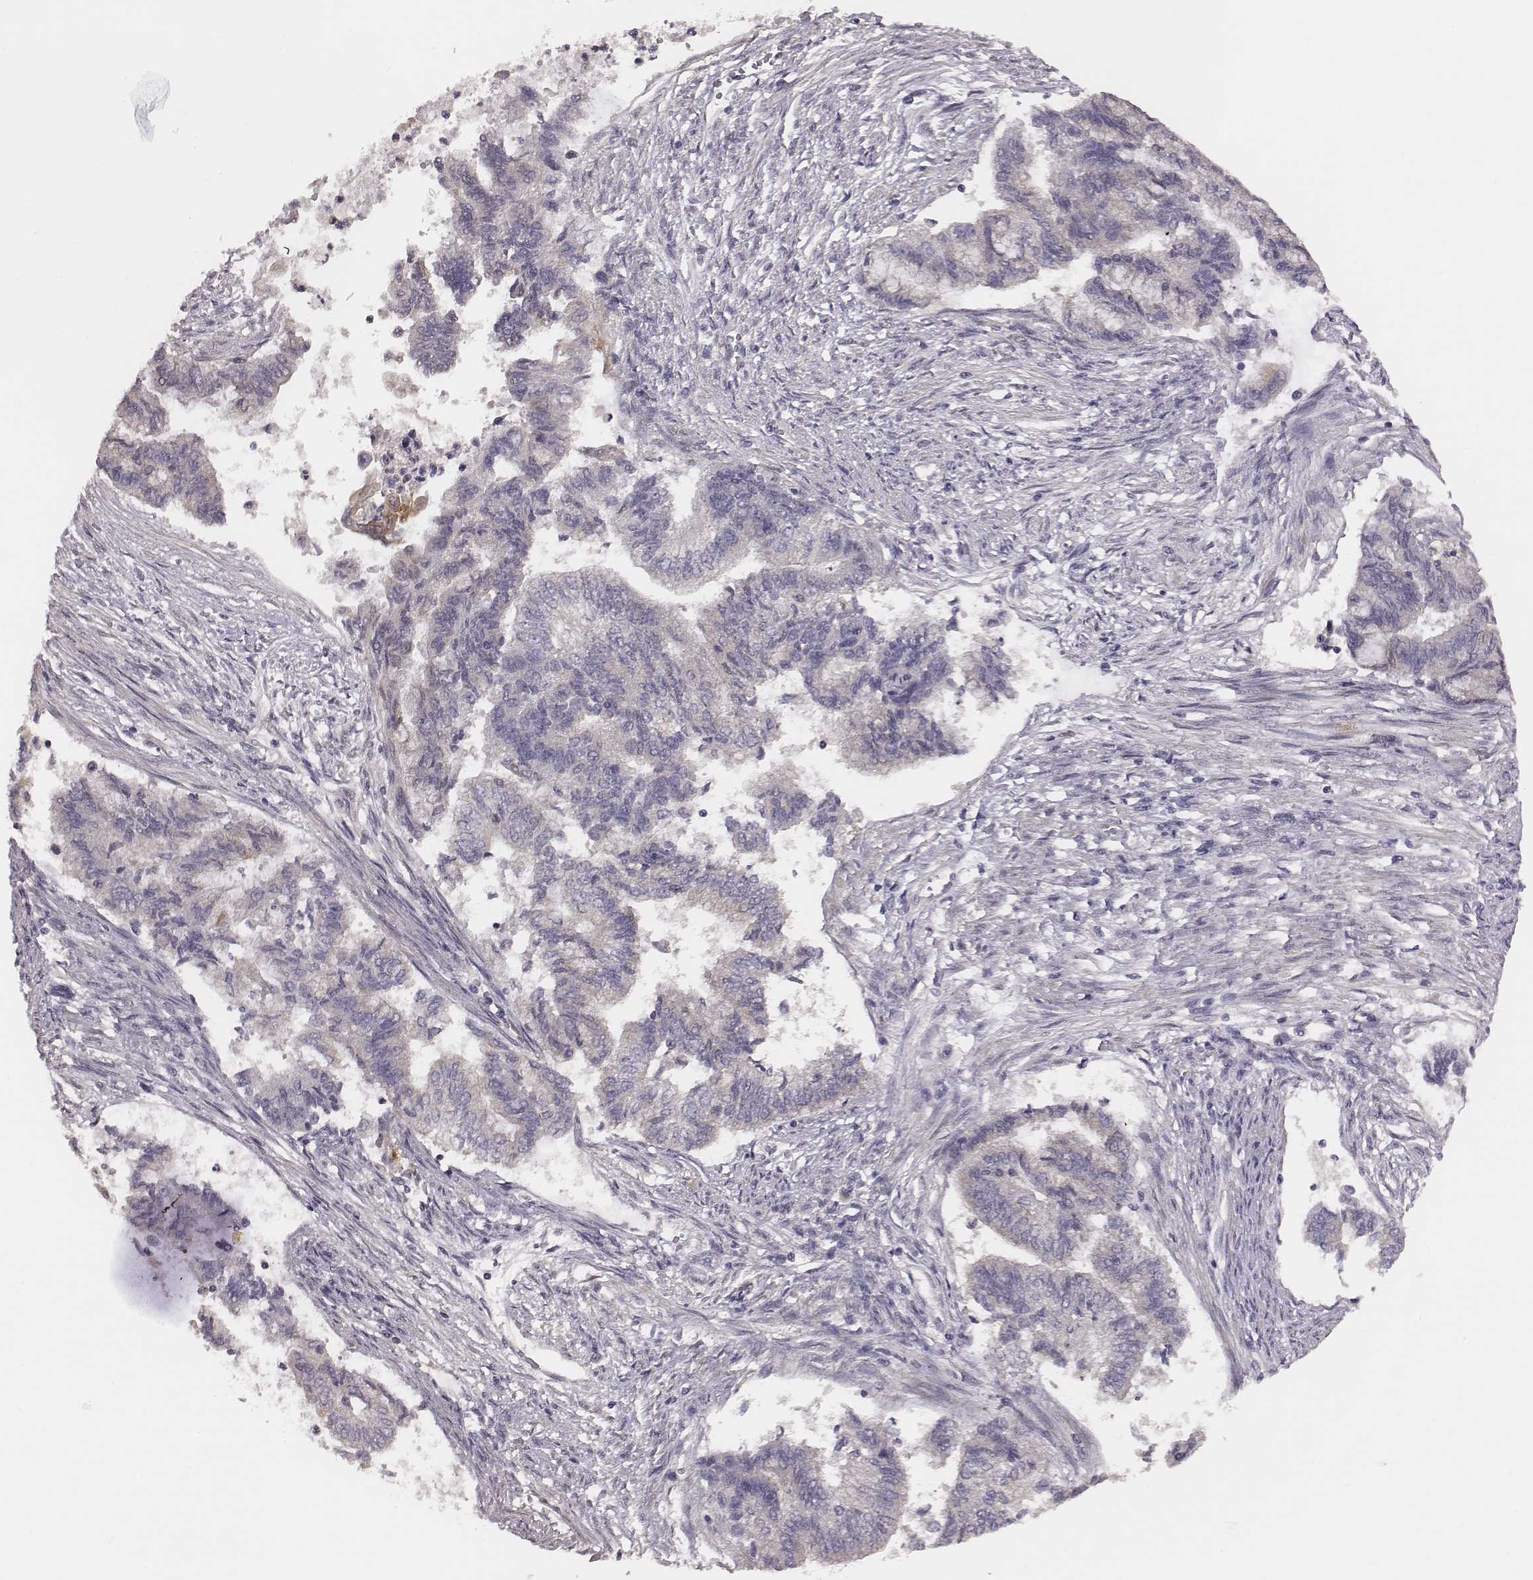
{"staining": {"intensity": "negative", "quantity": "none", "location": "none"}, "tissue": "endometrial cancer", "cell_type": "Tumor cells", "image_type": "cancer", "snomed": [{"axis": "morphology", "description": "Adenocarcinoma, NOS"}, {"axis": "topography", "description": "Endometrium"}], "caption": "Immunohistochemistry (IHC) histopathology image of neoplastic tissue: adenocarcinoma (endometrial) stained with DAB demonstrates no significant protein staining in tumor cells. (DAB IHC visualized using brightfield microscopy, high magnification).", "gene": "SCARF1", "patient": {"sex": "female", "age": 65}}